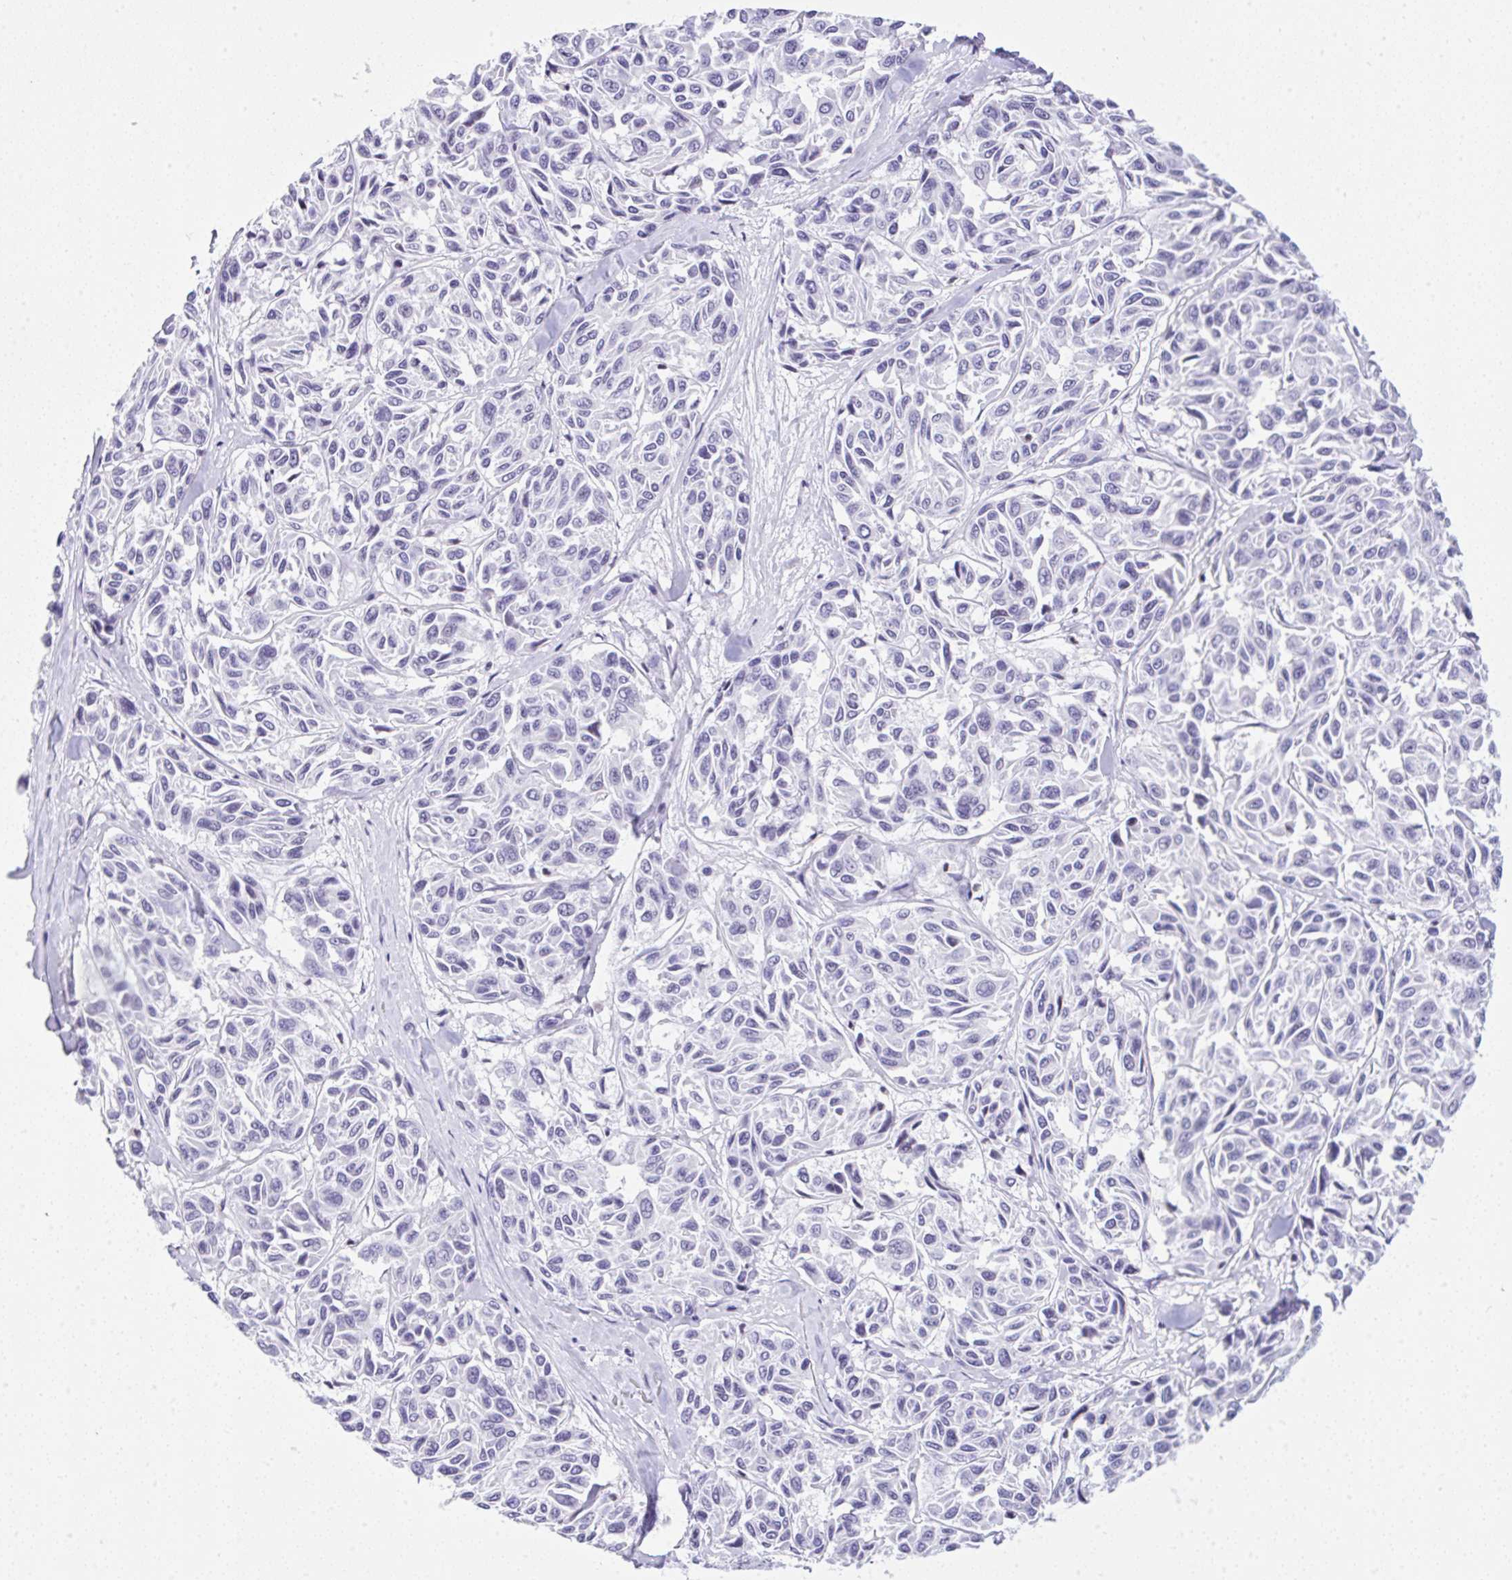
{"staining": {"intensity": "negative", "quantity": "none", "location": "none"}, "tissue": "melanoma", "cell_type": "Tumor cells", "image_type": "cancer", "snomed": [{"axis": "morphology", "description": "Malignant melanoma, NOS"}, {"axis": "topography", "description": "Skin"}], "caption": "DAB (3,3'-diaminobenzidine) immunohistochemical staining of malignant melanoma displays no significant positivity in tumor cells. (Brightfield microscopy of DAB (3,3'-diaminobenzidine) IHC at high magnification).", "gene": "KRT27", "patient": {"sex": "female", "age": 66}}